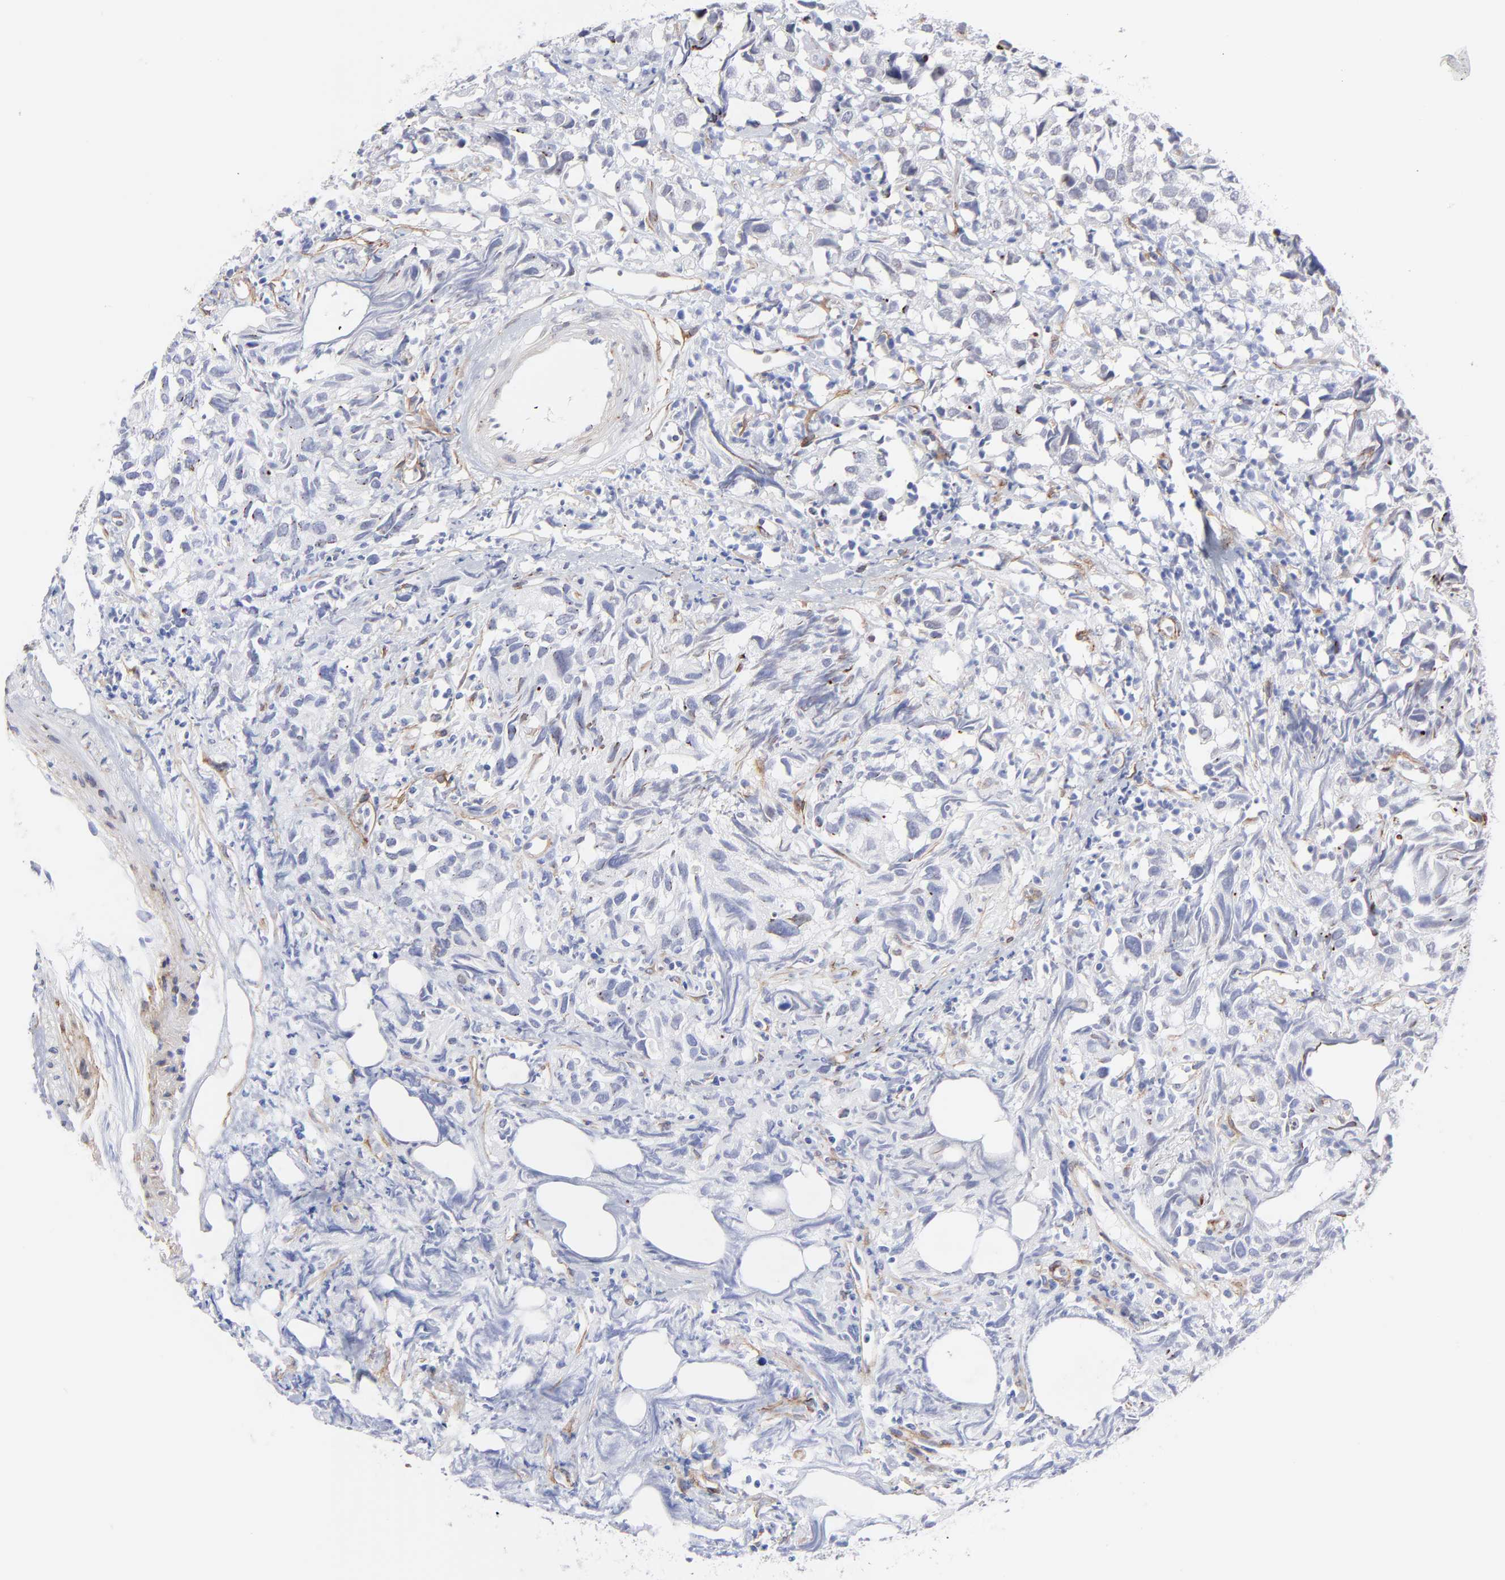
{"staining": {"intensity": "negative", "quantity": "none", "location": "none"}, "tissue": "urothelial cancer", "cell_type": "Tumor cells", "image_type": "cancer", "snomed": [{"axis": "morphology", "description": "Urothelial carcinoma, High grade"}, {"axis": "topography", "description": "Urinary bladder"}], "caption": "A histopathology image of human urothelial cancer is negative for staining in tumor cells.", "gene": "PDGFRB", "patient": {"sex": "female", "age": 75}}